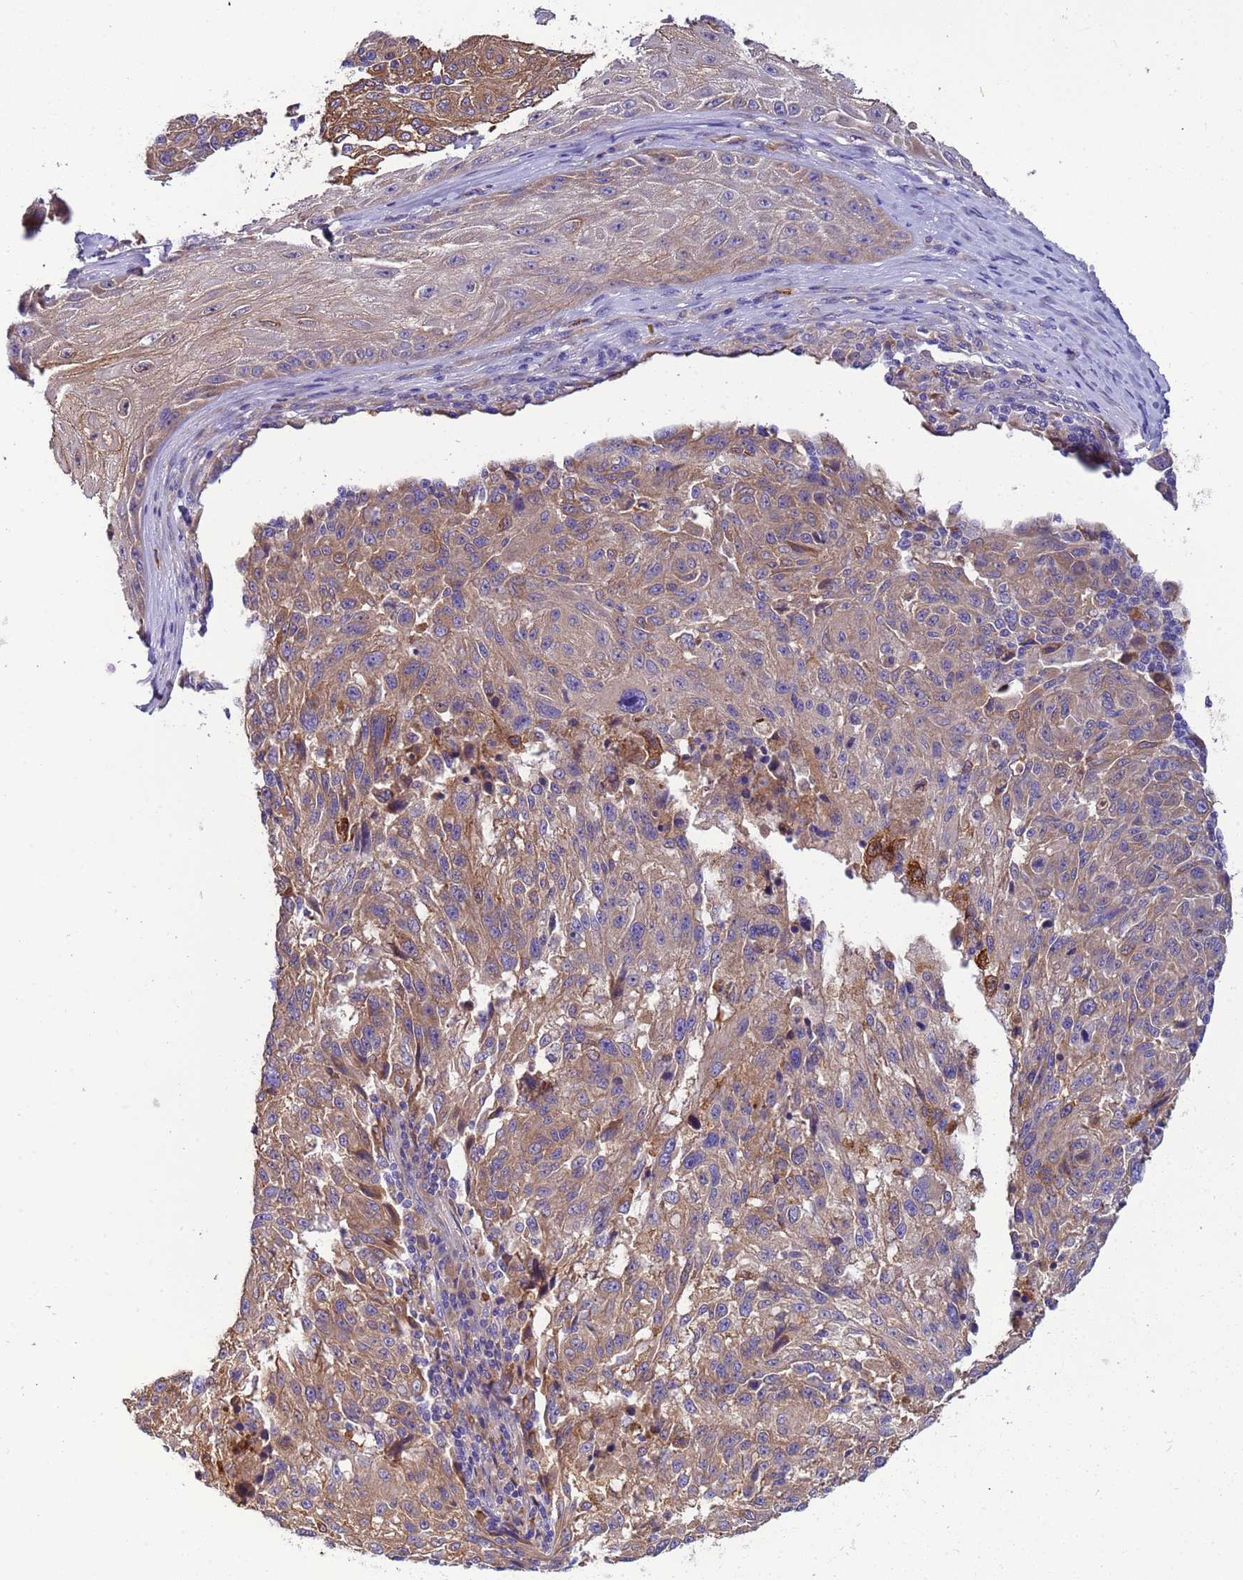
{"staining": {"intensity": "moderate", "quantity": "25%-75%", "location": "cytoplasmic/membranous"}, "tissue": "melanoma", "cell_type": "Tumor cells", "image_type": "cancer", "snomed": [{"axis": "morphology", "description": "Malignant melanoma, NOS"}, {"axis": "topography", "description": "Skin"}], "caption": "Immunohistochemistry staining of melanoma, which demonstrates medium levels of moderate cytoplasmic/membranous expression in about 25%-75% of tumor cells indicating moderate cytoplasmic/membranous protein positivity. The staining was performed using DAB (3,3'-diaminobenzidine) (brown) for protein detection and nuclei were counterstained in hematoxylin (blue).", "gene": "PAQR7", "patient": {"sex": "male", "age": 53}}